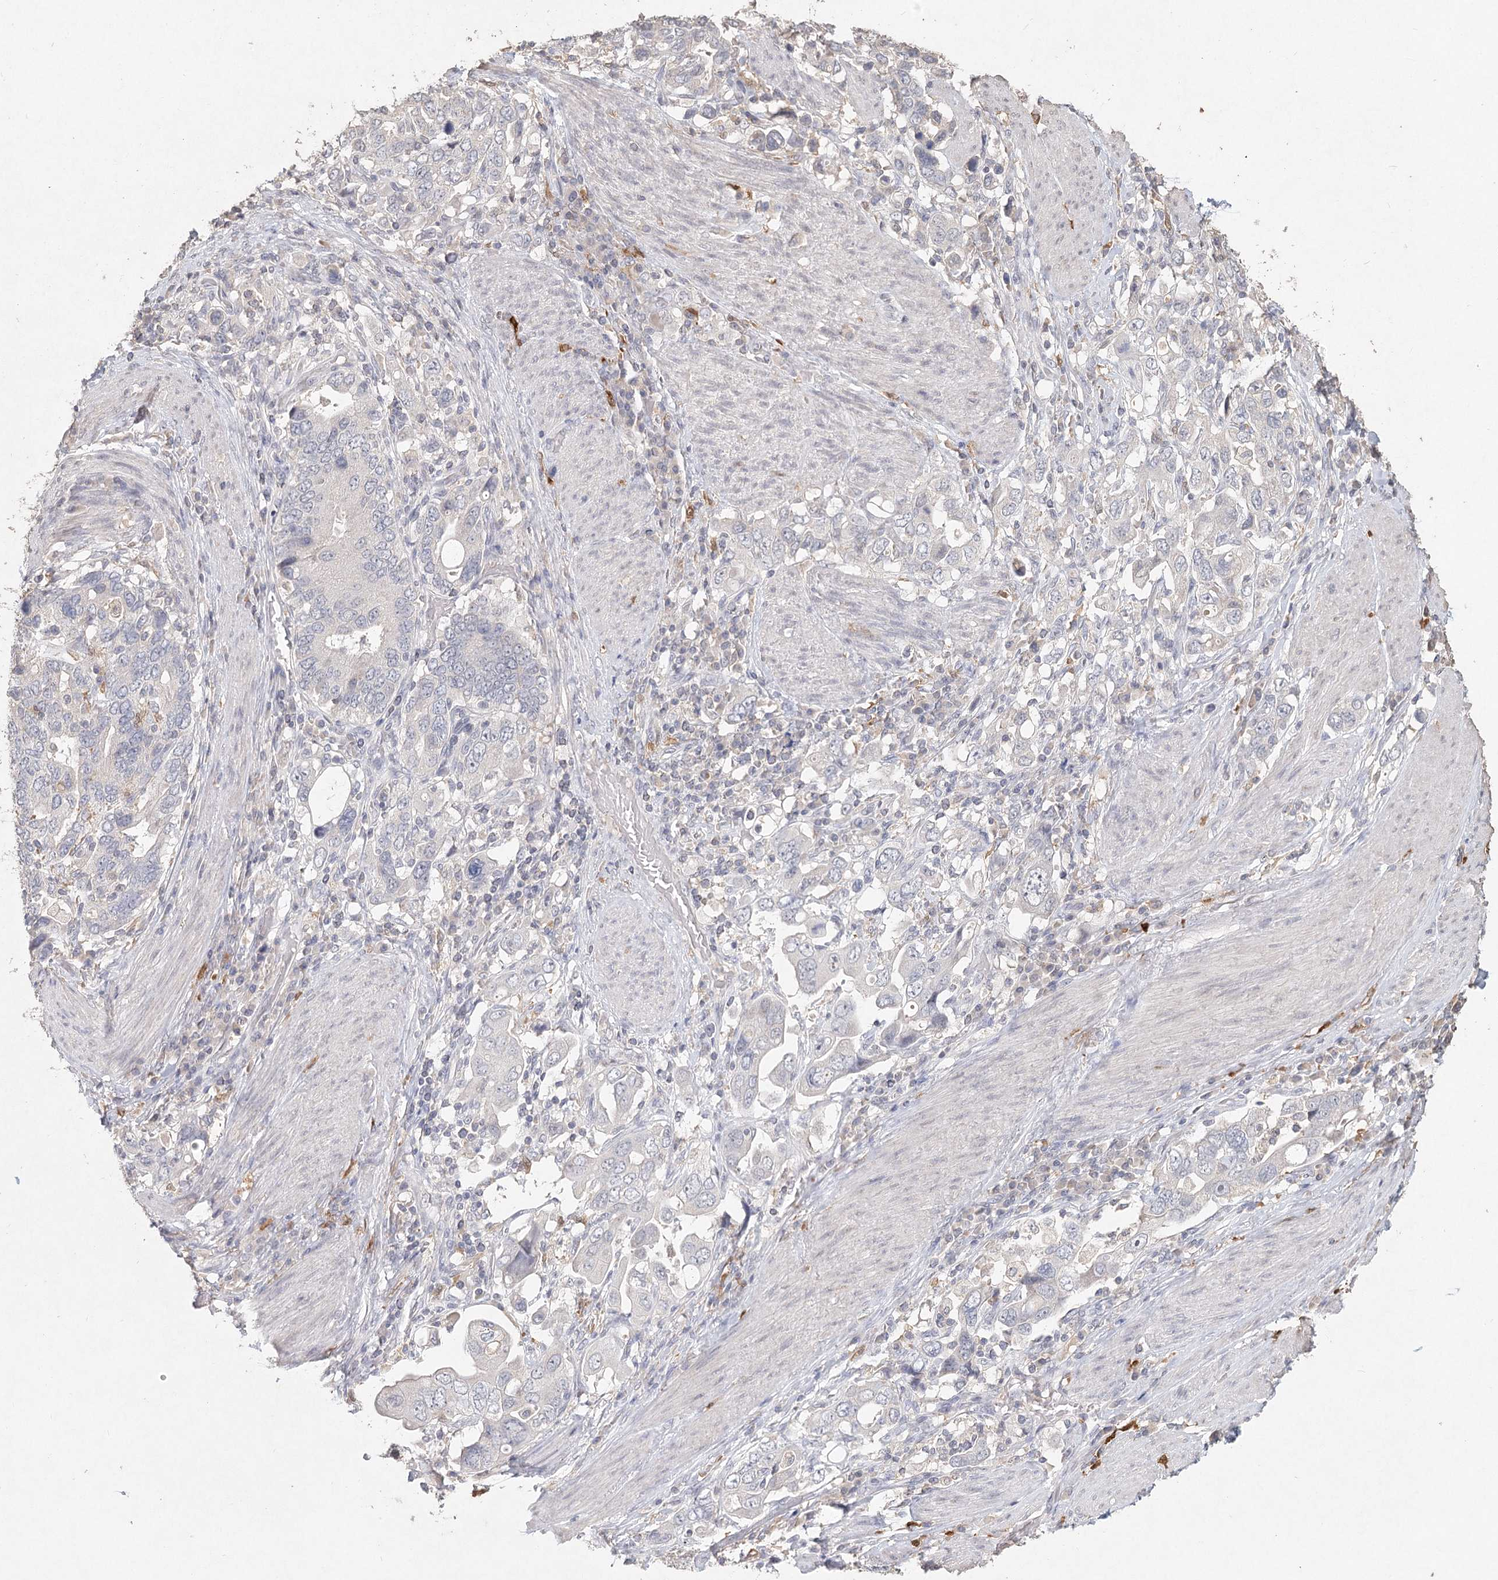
{"staining": {"intensity": "negative", "quantity": "none", "location": "none"}, "tissue": "stomach cancer", "cell_type": "Tumor cells", "image_type": "cancer", "snomed": [{"axis": "morphology", "description": "Adenocarcinoma, NOS"}, {"axis": "topography", "description": "Stomach, upper"}], "caption": "IHC photomicrograph of stomach cancer (adenocarcinoma) stained for a protein (brown), which shows no staining in tumor cells.", "gene": "ARSI", "patient": {"sex": "male", "age": 62}}